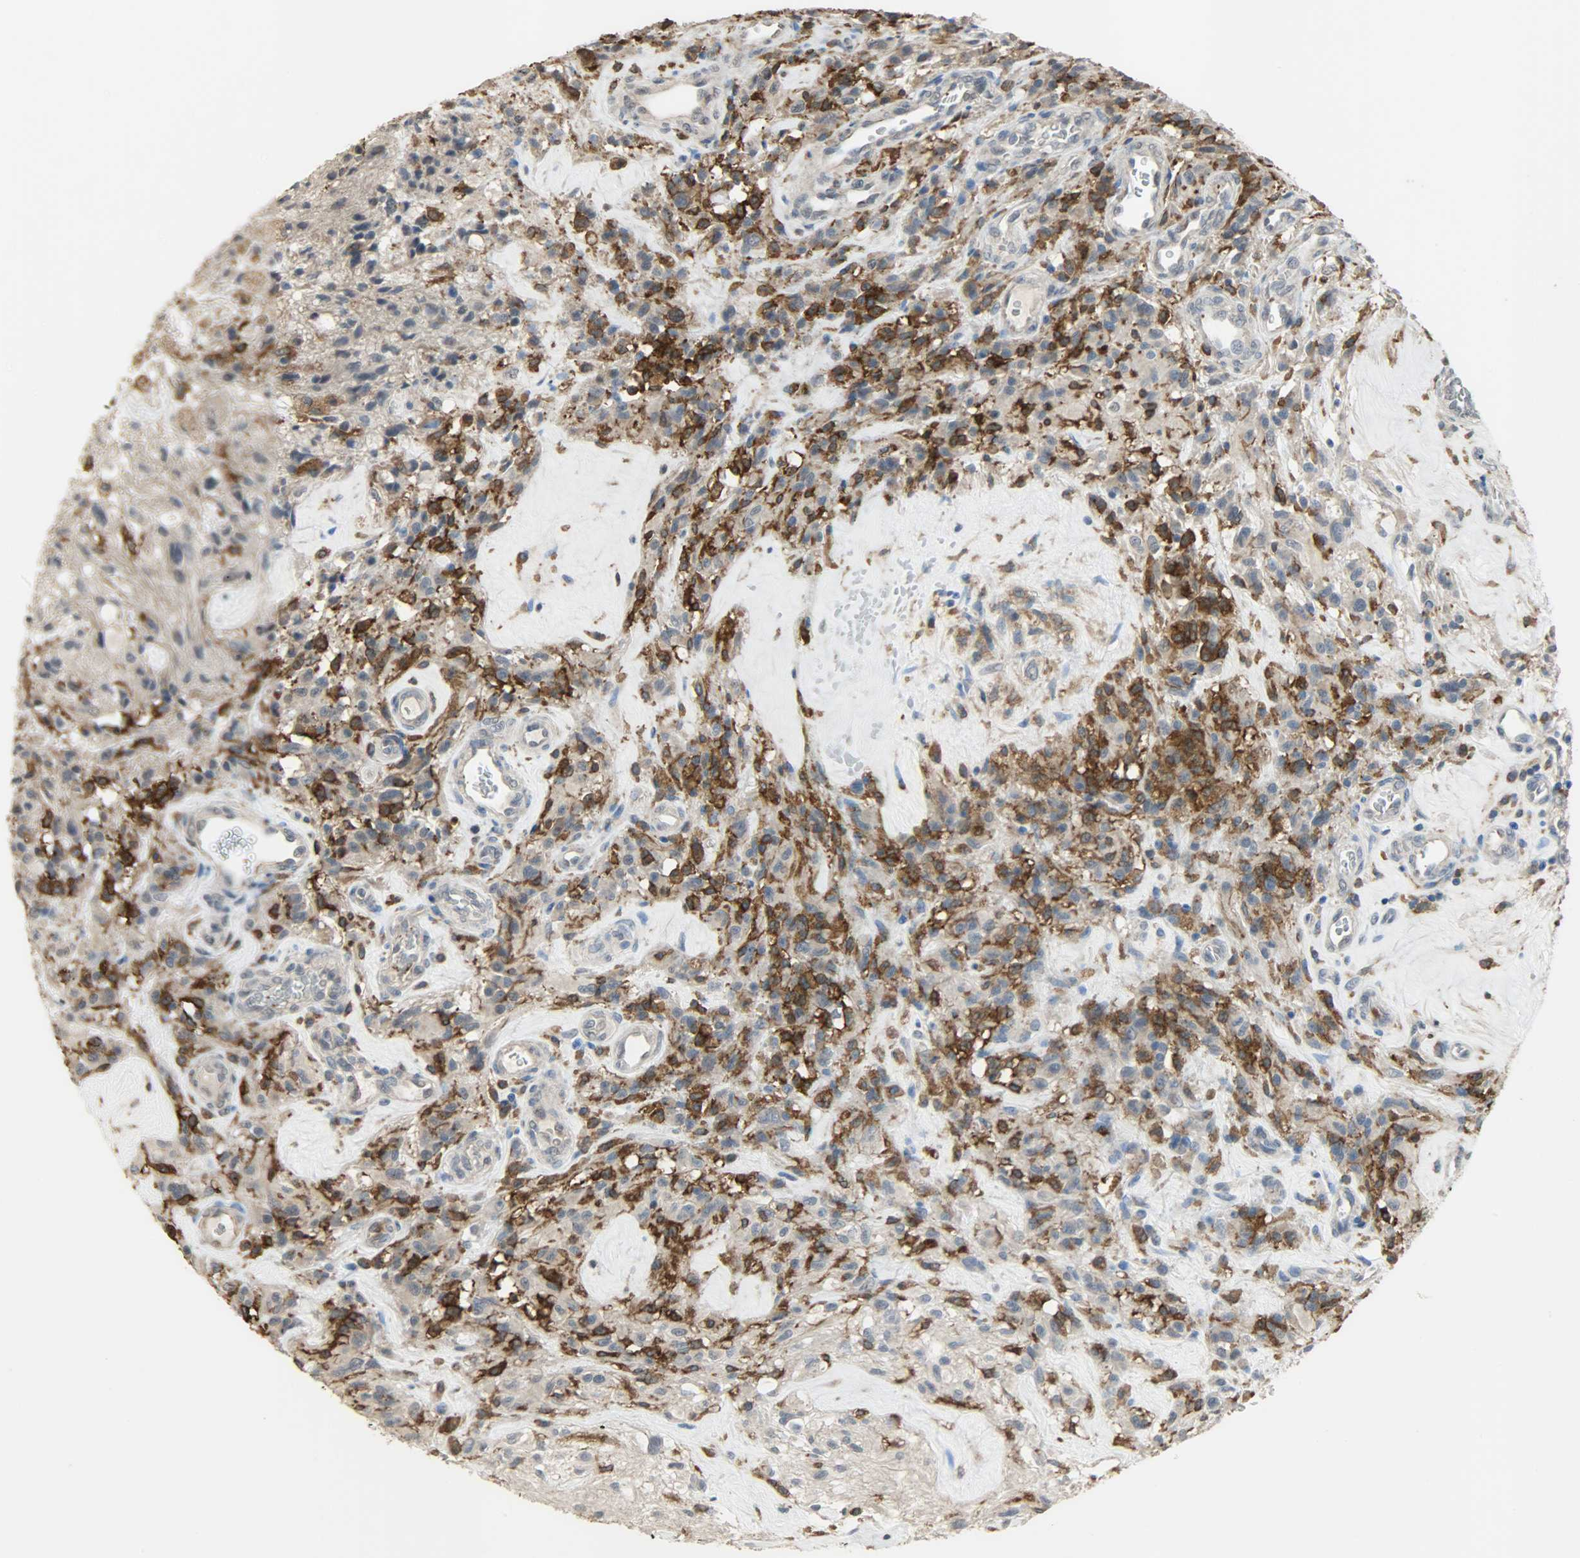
{"staining": {"intensity": "strong", "quantity": "25%-75%", "location": "cytoplasmic/membranous"}, "tissue": "glioma", "cell_type": "Tumor cells", "image_type": "cancer", "snomed": [{"axis": "morphology", "description": "Normal tissue, NOS"}, {"axis": "morphology", "description": "Glioma, malignant, High grade"}, {"axis": "topography", "description": "Cerebral cortex"}], "caption": "DAB (3,3'-diaminobenzidine) immunohistochemical staining of human glioma exhibits strong cytoplasmic/membranous protein staining in approximately 25%-75% of tumor cells. The protein of interest is stained brown, and the nuclei are stained in blue (DAB (3,3'-diaminobenzidine) IHC with brightfield microscopy, high magnification).", "gene": "SKAP2", "patient": {"sex": "male", "age": 56}}